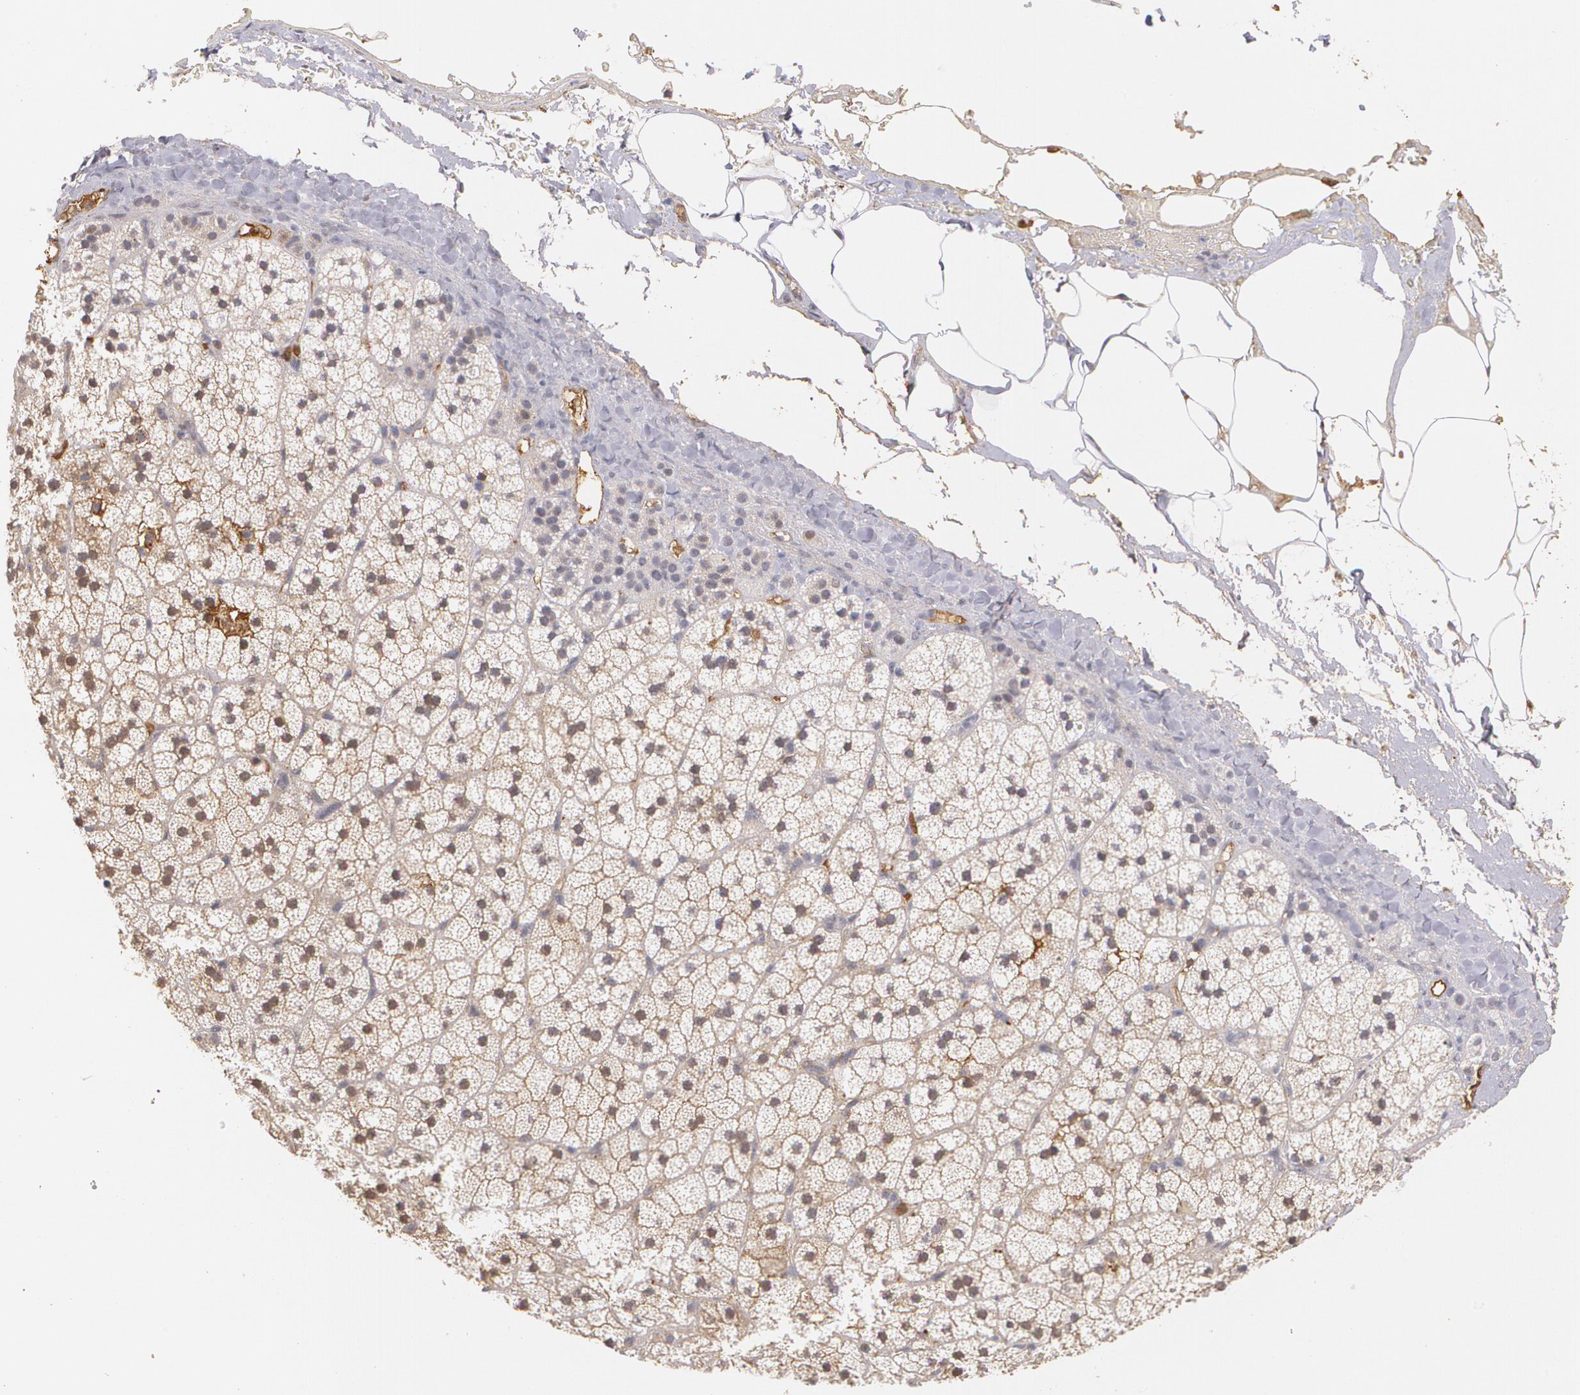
{"staining": {"intensity": "weak", "quantity": ">75%", "location": "cytoplasmic/membranous"}, "tissue": "adrenal gland", "cell_type": "Glandular cells", "image_type": "normal", "snomed": [{"axis": "morphology", "description": "Normal tissue, NOS"}, {"axis": "topography", "description": "Adrenal gland"}], "caption": "Immunohistochemistry (IHC) histopathology image of benign human adrenal gland stained for a protein (brown), which reveals low levels of weak cytoplasmic/membranous staining in about >75% of glandular cells.", "gene": "PTS", "patient": {"sex": "male", "age": 35}}